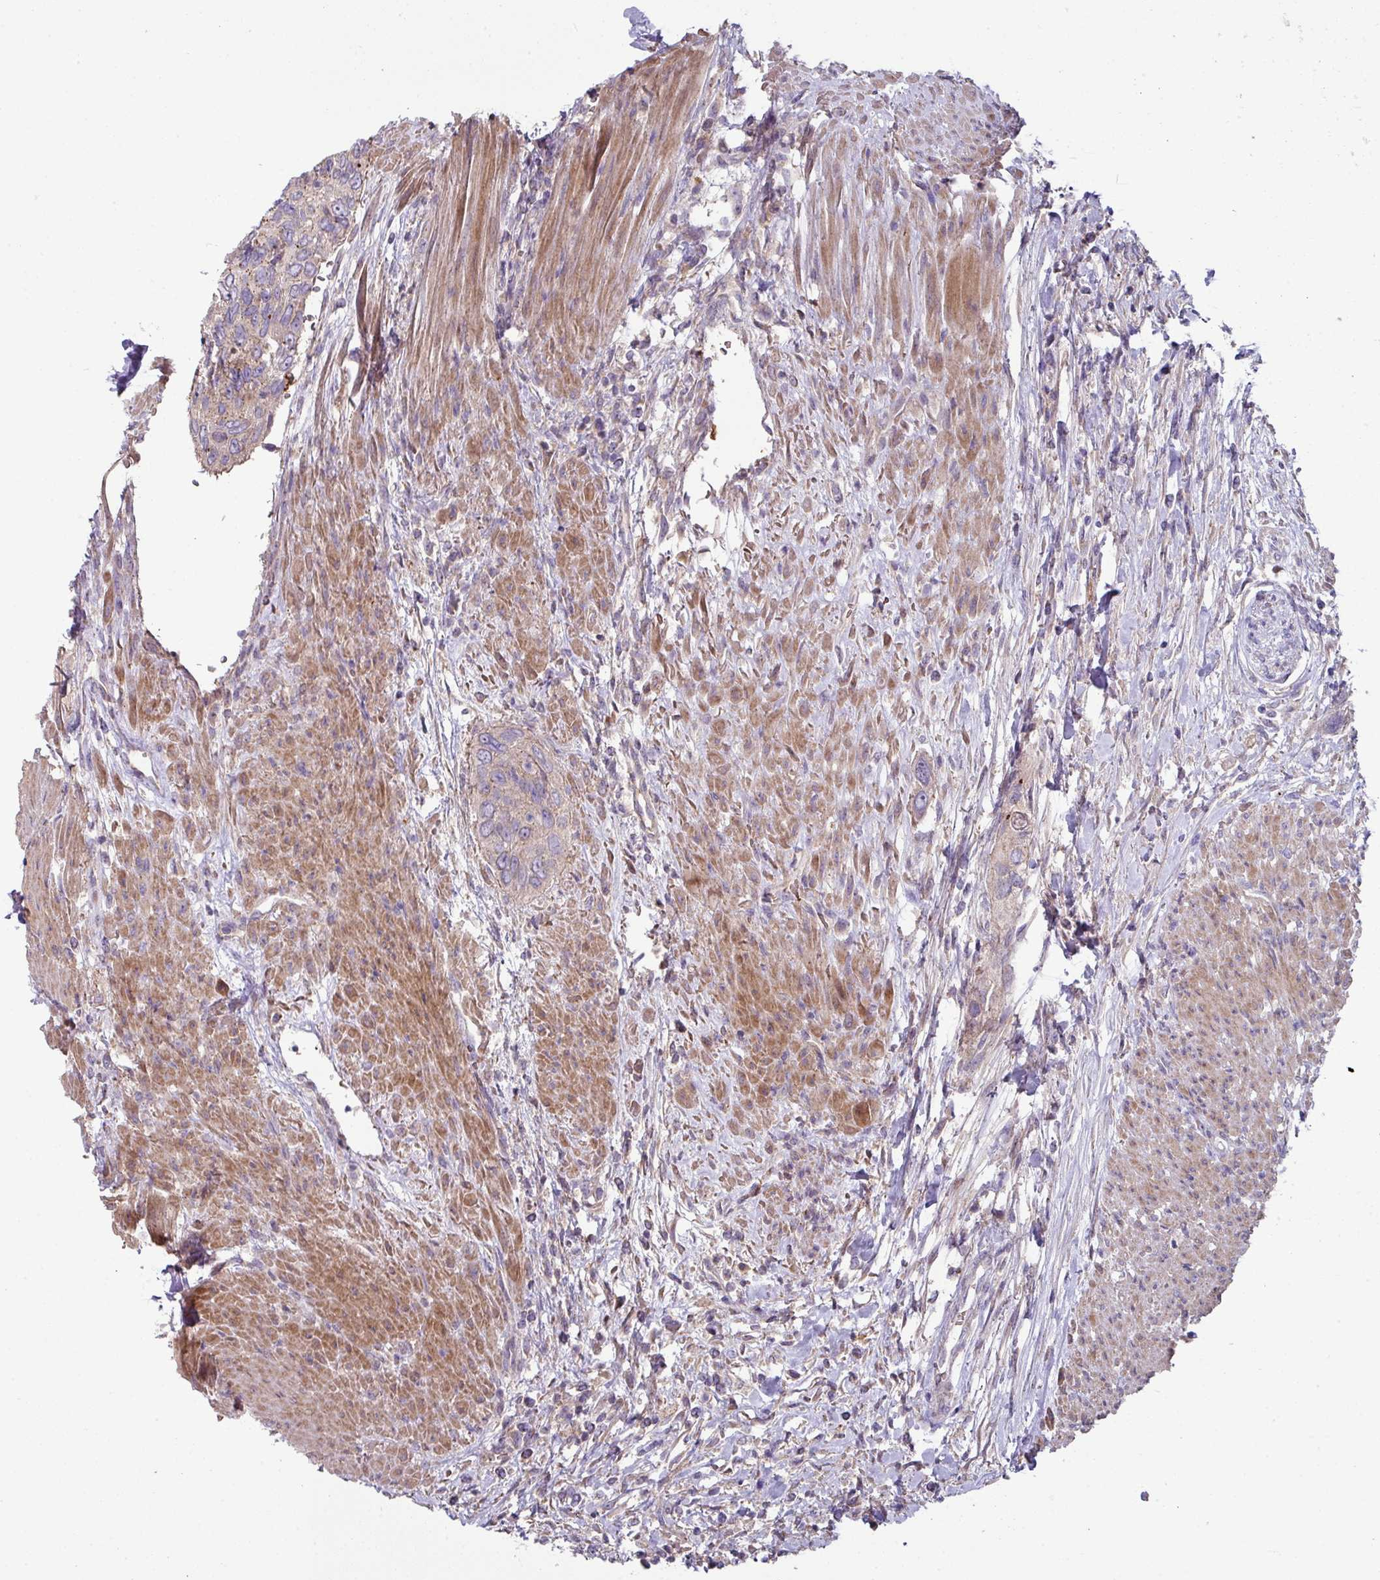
{"staining": {"intensity": "negative", "quantity": "none", "location": "none"}, "tissue": "urothelial cancer", "cell_type": "Tumor cells", "image_type": "cancer", "snomed": [{"axis": "morphology", "description": "Urothelial carcinoma, High grade"}, {"axis": "topography", "description": "Urinary bladder"}], "caption": "High-grade urothelial carcinoma was stained to show a protein in brown. There is no significant expression in tumor cells.", "gene": "LRRC9", "patient": {"sex": "female", "age": 60}}